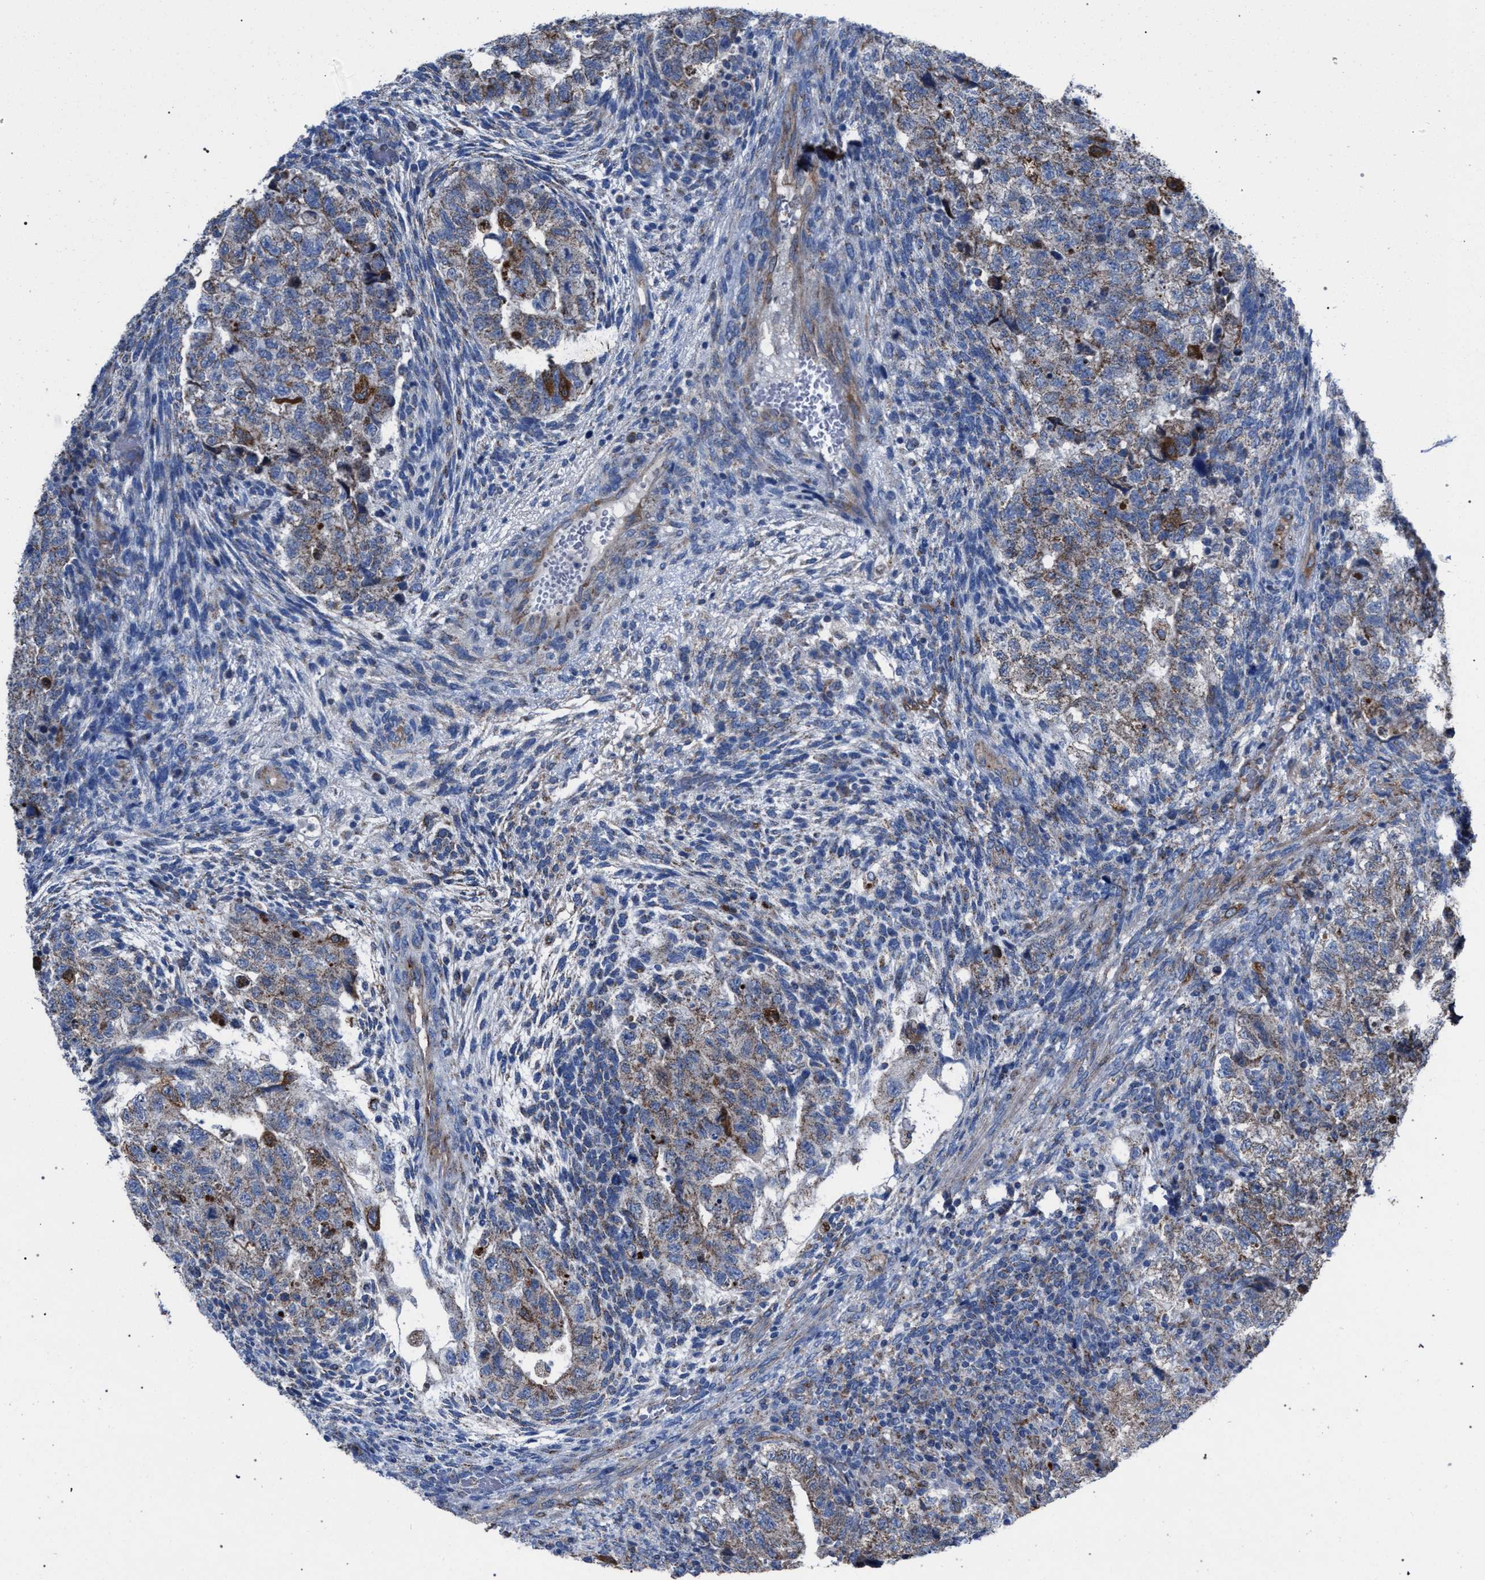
{"staining": {"intensity": "weak", "quantity": "25%-75%", "location": "cytoplasmic/membranous"}, "tissue": "testis cancer", "cell_type": "Tumor cells", "image_type": "cancer", "snomed": [{"axis": "morphology", "description": "Carcinoma, Embryonal, NOS"}, {"axis": "topography", "description": "Testis"}], "caption": "High-power microscopy captured an immunohistochemistry (IHC) histopathology image of embryonal carcinoma (testis), revealing weak cytoplasmic/membranous positivity in about 25%-75% of tumor cells.", "gene": "HSD17B4", "patient": {"sex": "male", "age": 36}}